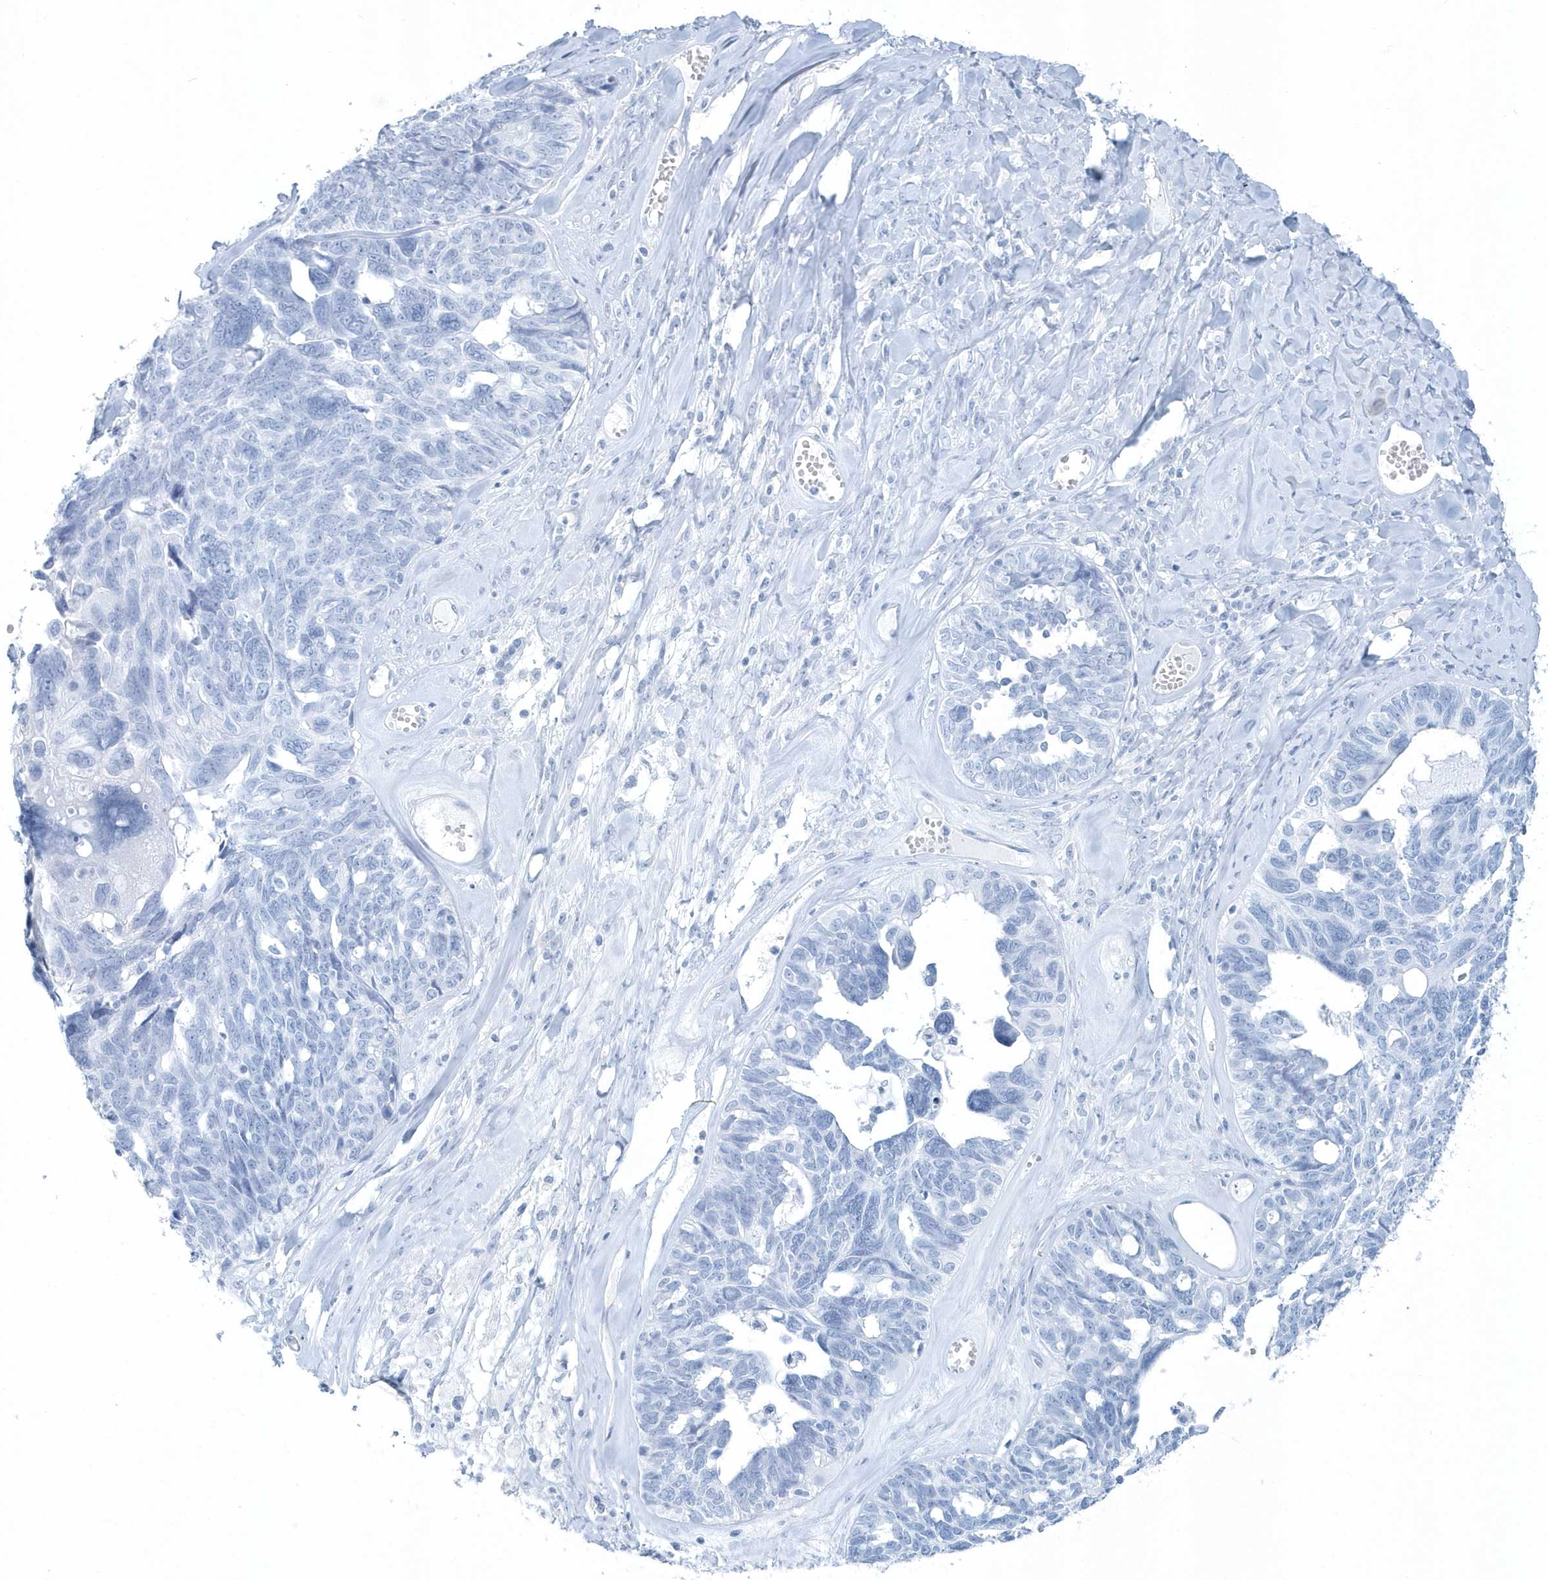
{"staining": {"intensity": "negative", "quantity": "none", "location": "none"}, "tissue": "ovarian cancer", "cell_type": "Tumor cells", "image_type": "cancer", "snomed": [{"axis": "morphology", "description": "Cystadenocarcinoma, serous, NOS"}, {"axis": "topography", "description": "Ovary"}], "caption": "DAB immunohistochemical staining of serous cystadenocarcinoma (ovarian) reveals no significant staining in tumor cells.", "gene": "PTPRO", "patient": {"sex": "female", "age": 79}}